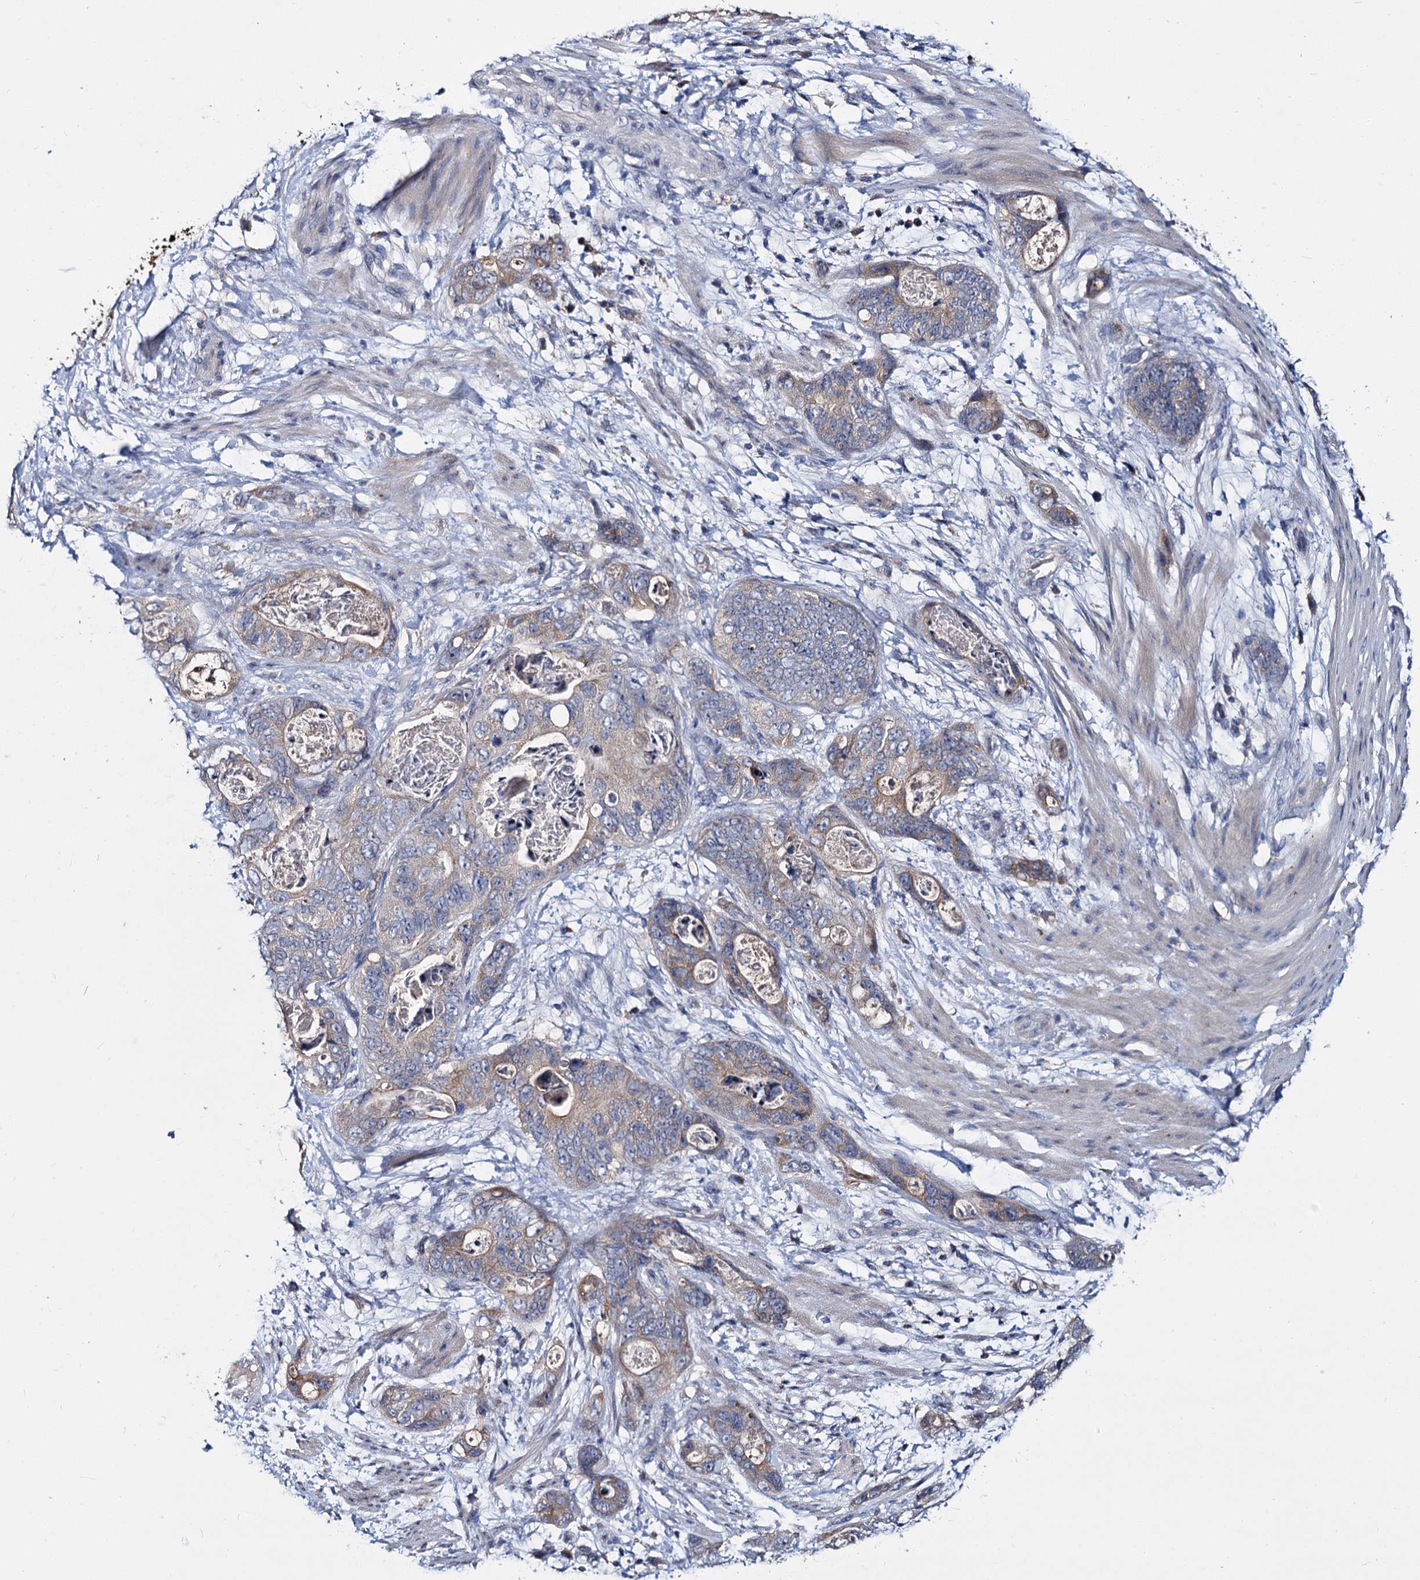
{"staining": {"intensity": "weak", "quantity": "<25%", "location": "cytoplasmic/membranous"}, "tissue": "stomach cancer", "cell_type": "Tumor cells", "image_type": "cancer", "snomed": [{"axis": "morphology", "description": "Adenocarcinoma, NOS"}, {"axis": "topography", "description": "Stomach"}], "caption": "The photomicrograph exhibits no significant expression in tumor cells of adenocarcinoma (stomach). Brightfield microscopy of IHC stained with DAB (brown) and hematoxylin (blue), captured at high magnification.", "gene": "ATP9A", "patient": {"sex": "female", "age": 89}}